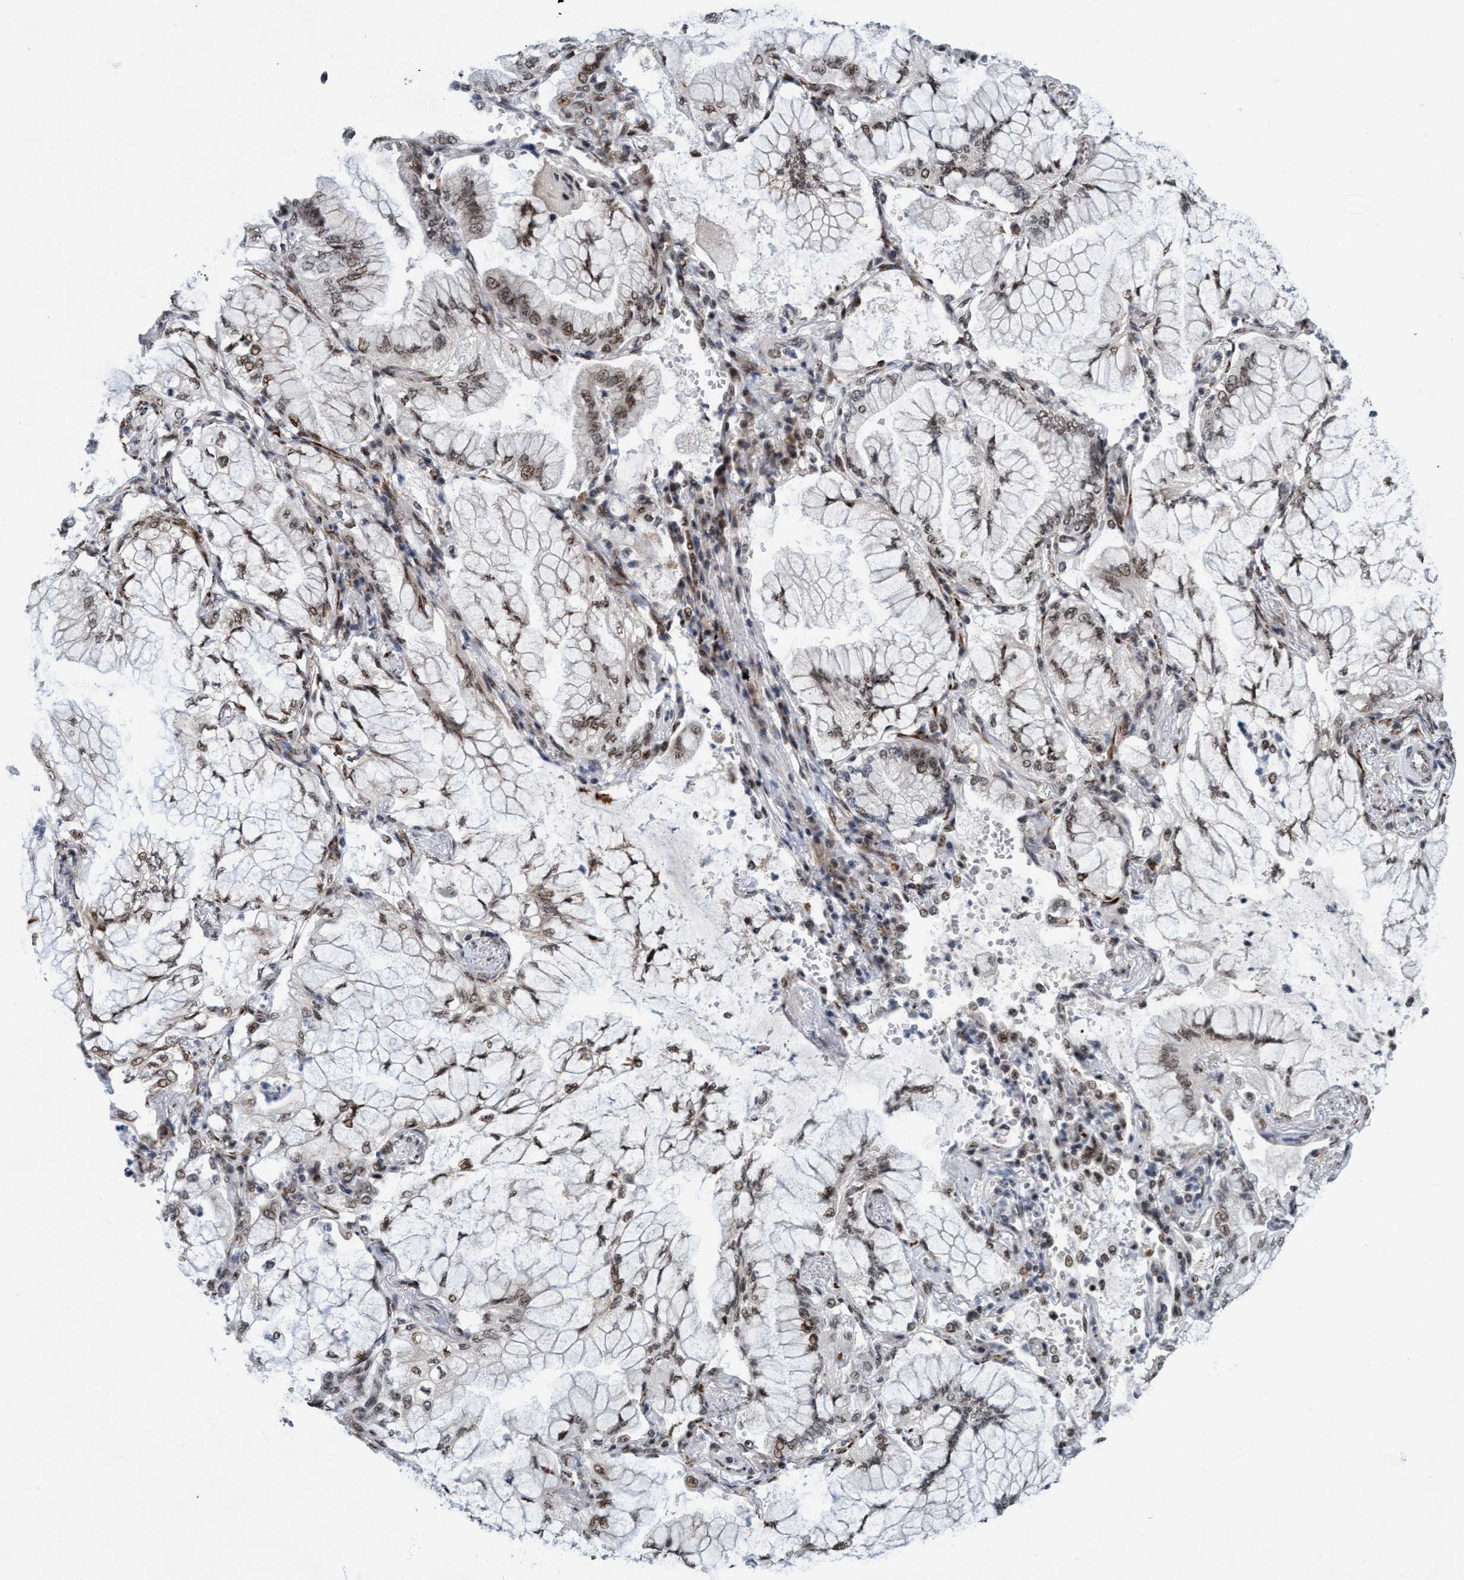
{"staining": {"intensity": "weak", "quantity": ">75%", "location": "nuclear"}, "tissue": "lung cancer", "cell_type": "Tumor cells", "image_type": "cancer", "snomed": [{"axis": "morphology", "description": "Adenocarcinoma, NOS"}, {"axis": "topography", "description": "Lung"}], "caption": "Immunohistochemical staining of lung adenocarcinoma displays low levels of weak nuclear protein expression in approximately >75% of tumor cells.", "gene": "GLT6D1", "patient": {"sex": "female", "age": 70}}